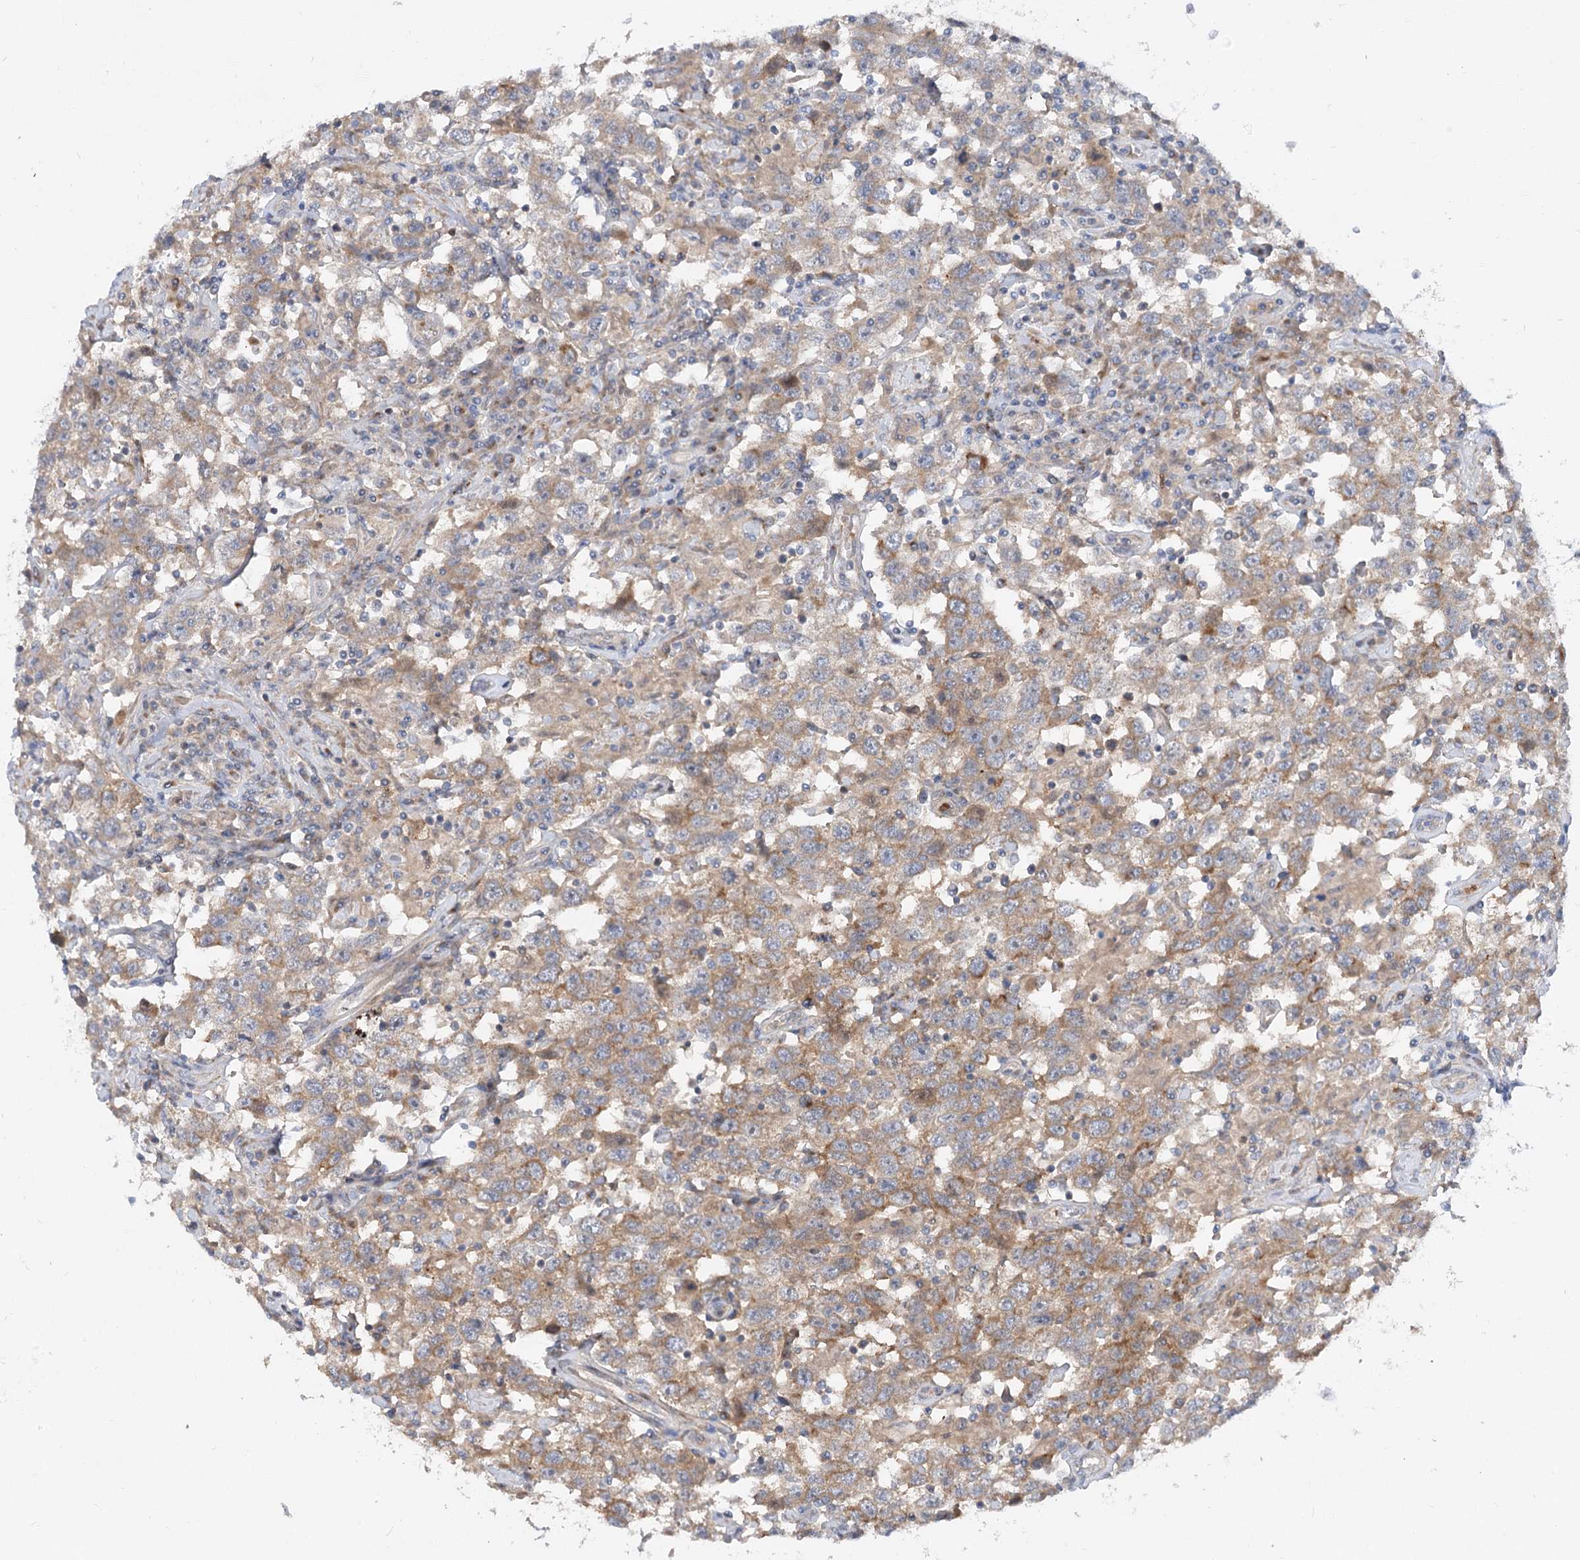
{"staining": {"intensity": "moderate", "quantity": ">75%", "location": "cytoplasmic/membranous"}, "tissue": "testis cancer", "cell_type": "Tumor cells", "image_type": "cancer", "snomed": [{"axis": "morphology", "description": "Seminoma, NOS"}, {"axis": "topography", "description": "Testis"}], "caption": "Testis seminoma tissue reveals moderate cytoplasmic/membranous staining in approximately >75% of tumor cells, visualized by immunohistochemistry.", "gene": "FGF19", "patient": {"sex": "male", "age": 41}}